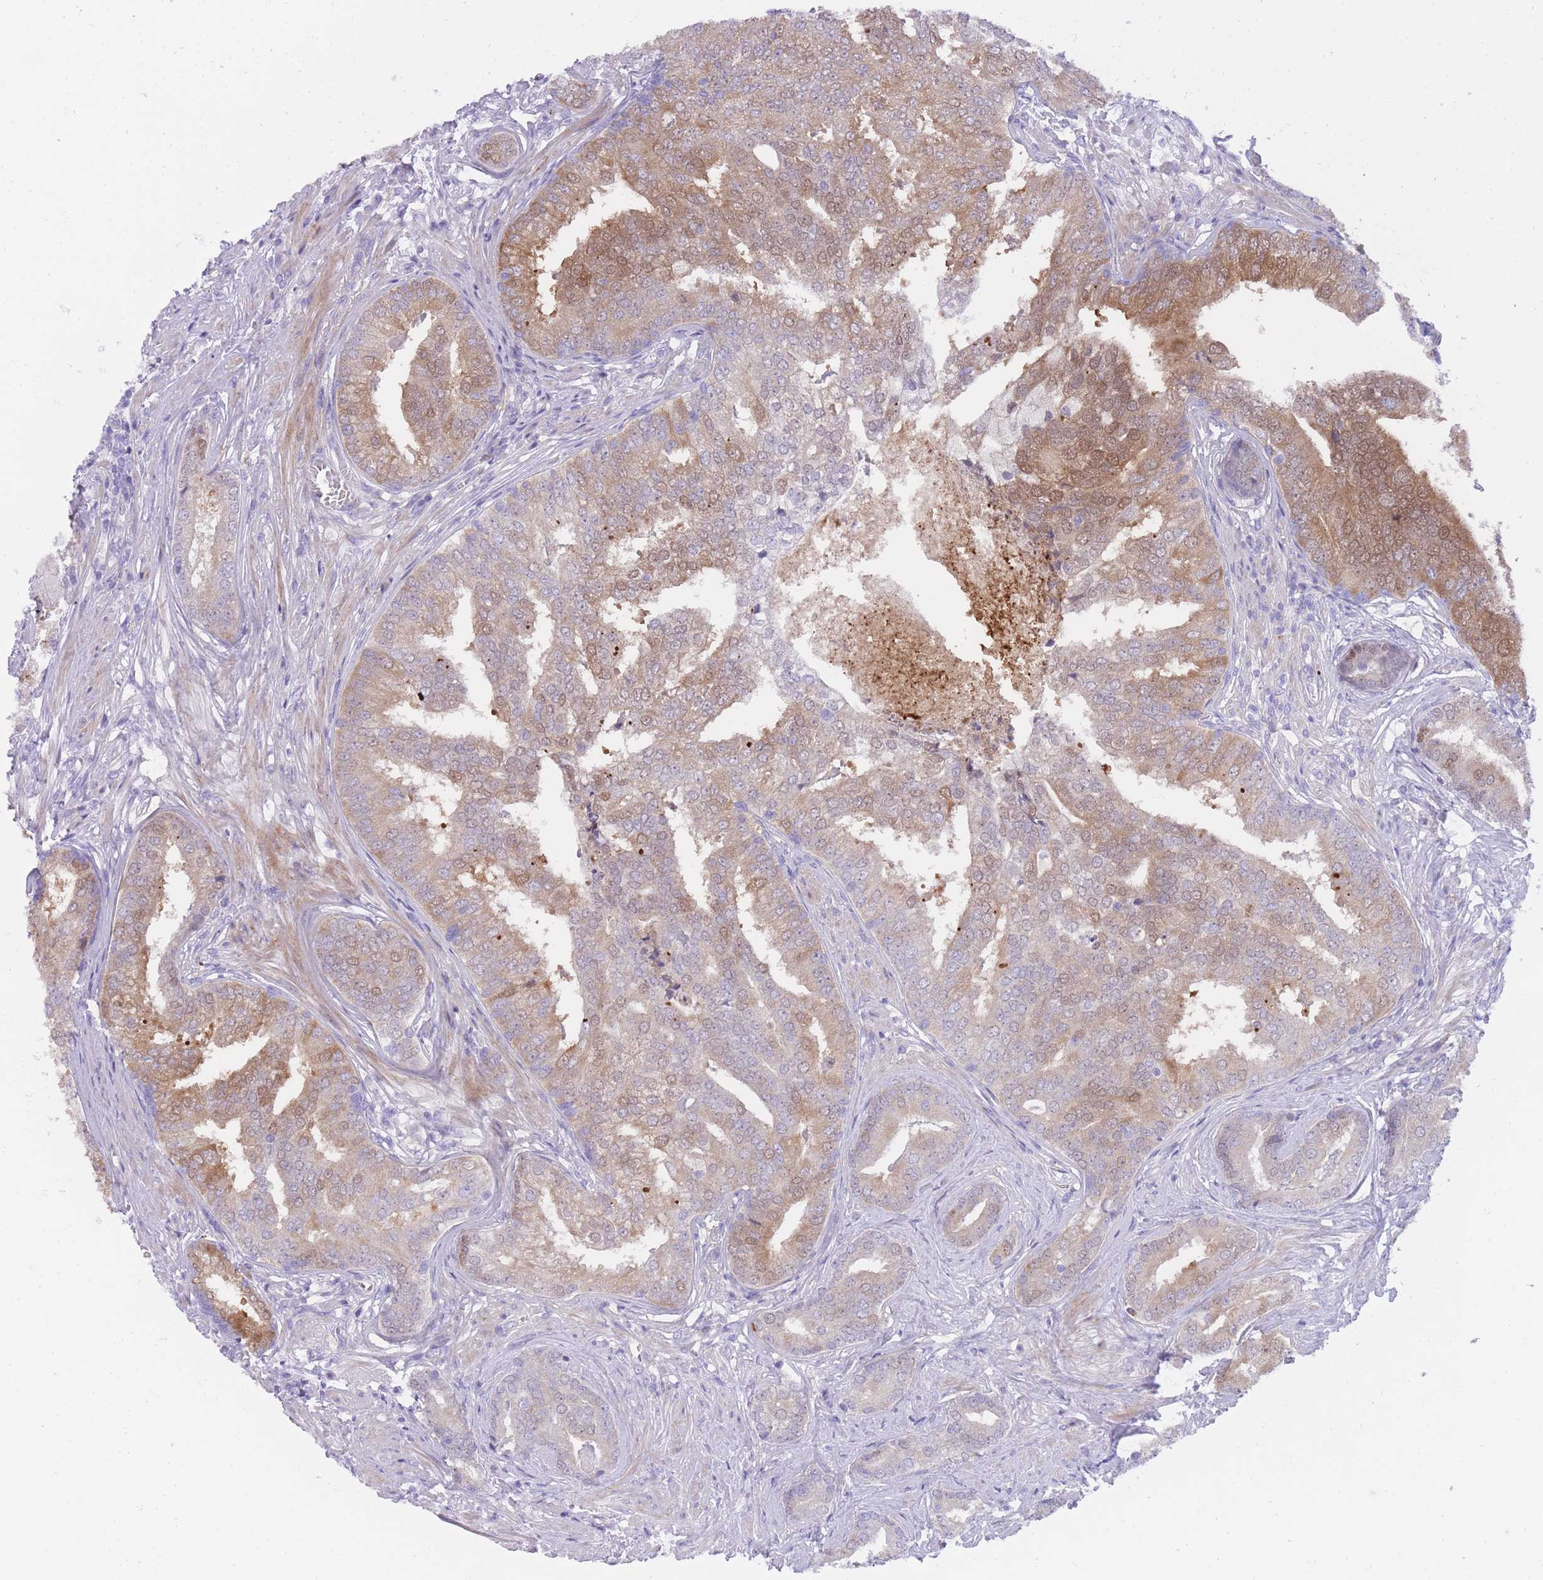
{"staining": {"intensity": "moderate", "quantity": ">75%", "location": "cytoplasmic/membranous,nuclear"}, "tissue": "prostate cancer", "cell_type": "Tumor cells", "image_type": "cancer", "snomed": [{"axis": "morphology", "description": "Adenocarcinoma, High grade"}, {"axis": "topography", "description": "Prostate"}], "caption": "Prostate cancer stained for a protein demonstrates moderate cytoplasmic/membranous and nuclear positivity in tumor cells.", "gene": "QTRT1", "patient": {"sex": "male", "age": 55}}